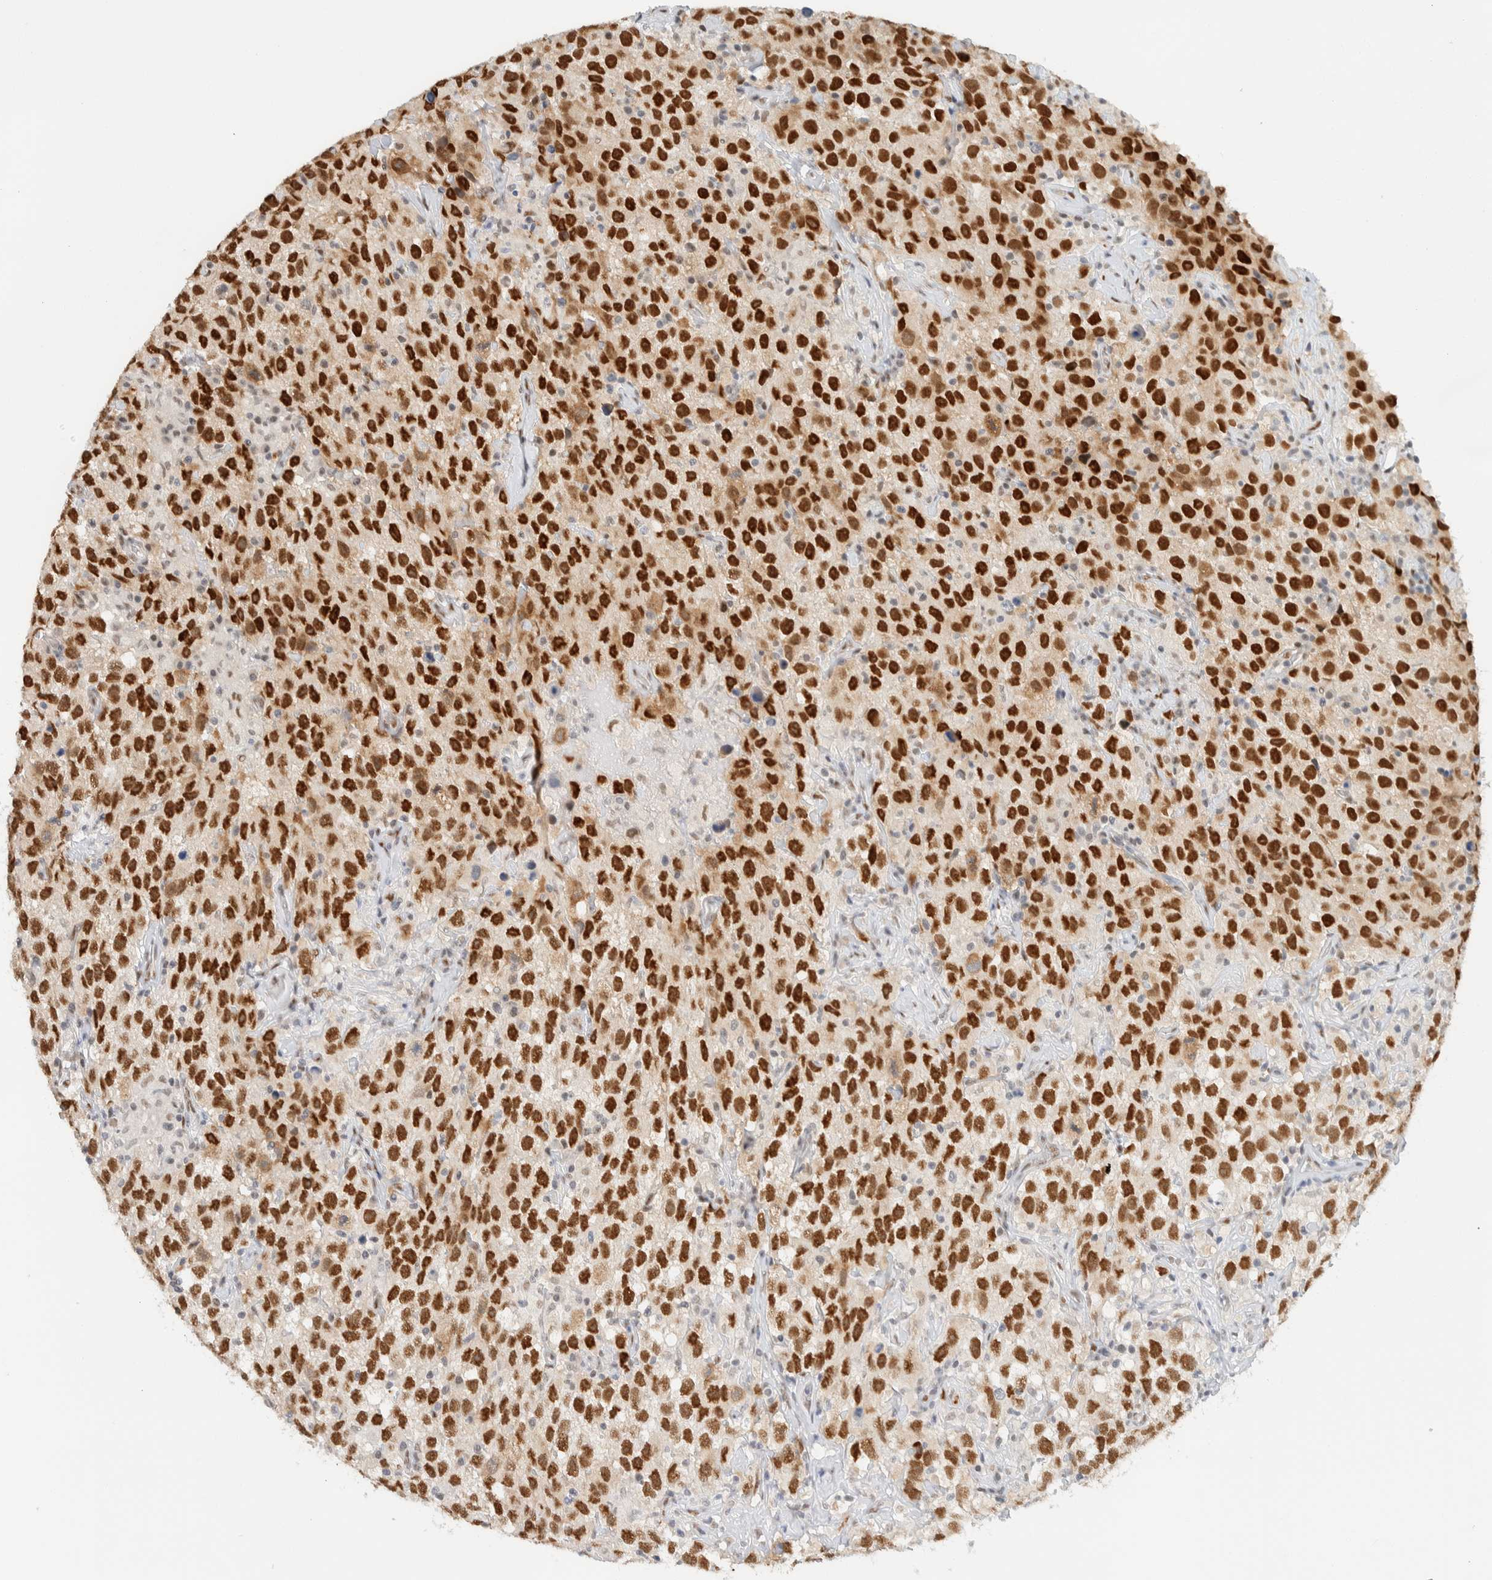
{"staining": {"intensity": "strong", "quantity": ">75%", "location": "nuclear"}, "tissue": "testis cancer", "cell_type": "Tumor cells", "image_type": "cancer", "snomed": [{"axis": "morphology", "description": "Seminoma, NOS"}, {"axis": "topography", "description": "Testis"}], "caption": "This is an image of IHC staining of testis cancer (seminoma), which shows strong positivity in the nuclear of tumor cells.", "gene": "ZNF683", "patient": {"sex": "male", "age": 41}}